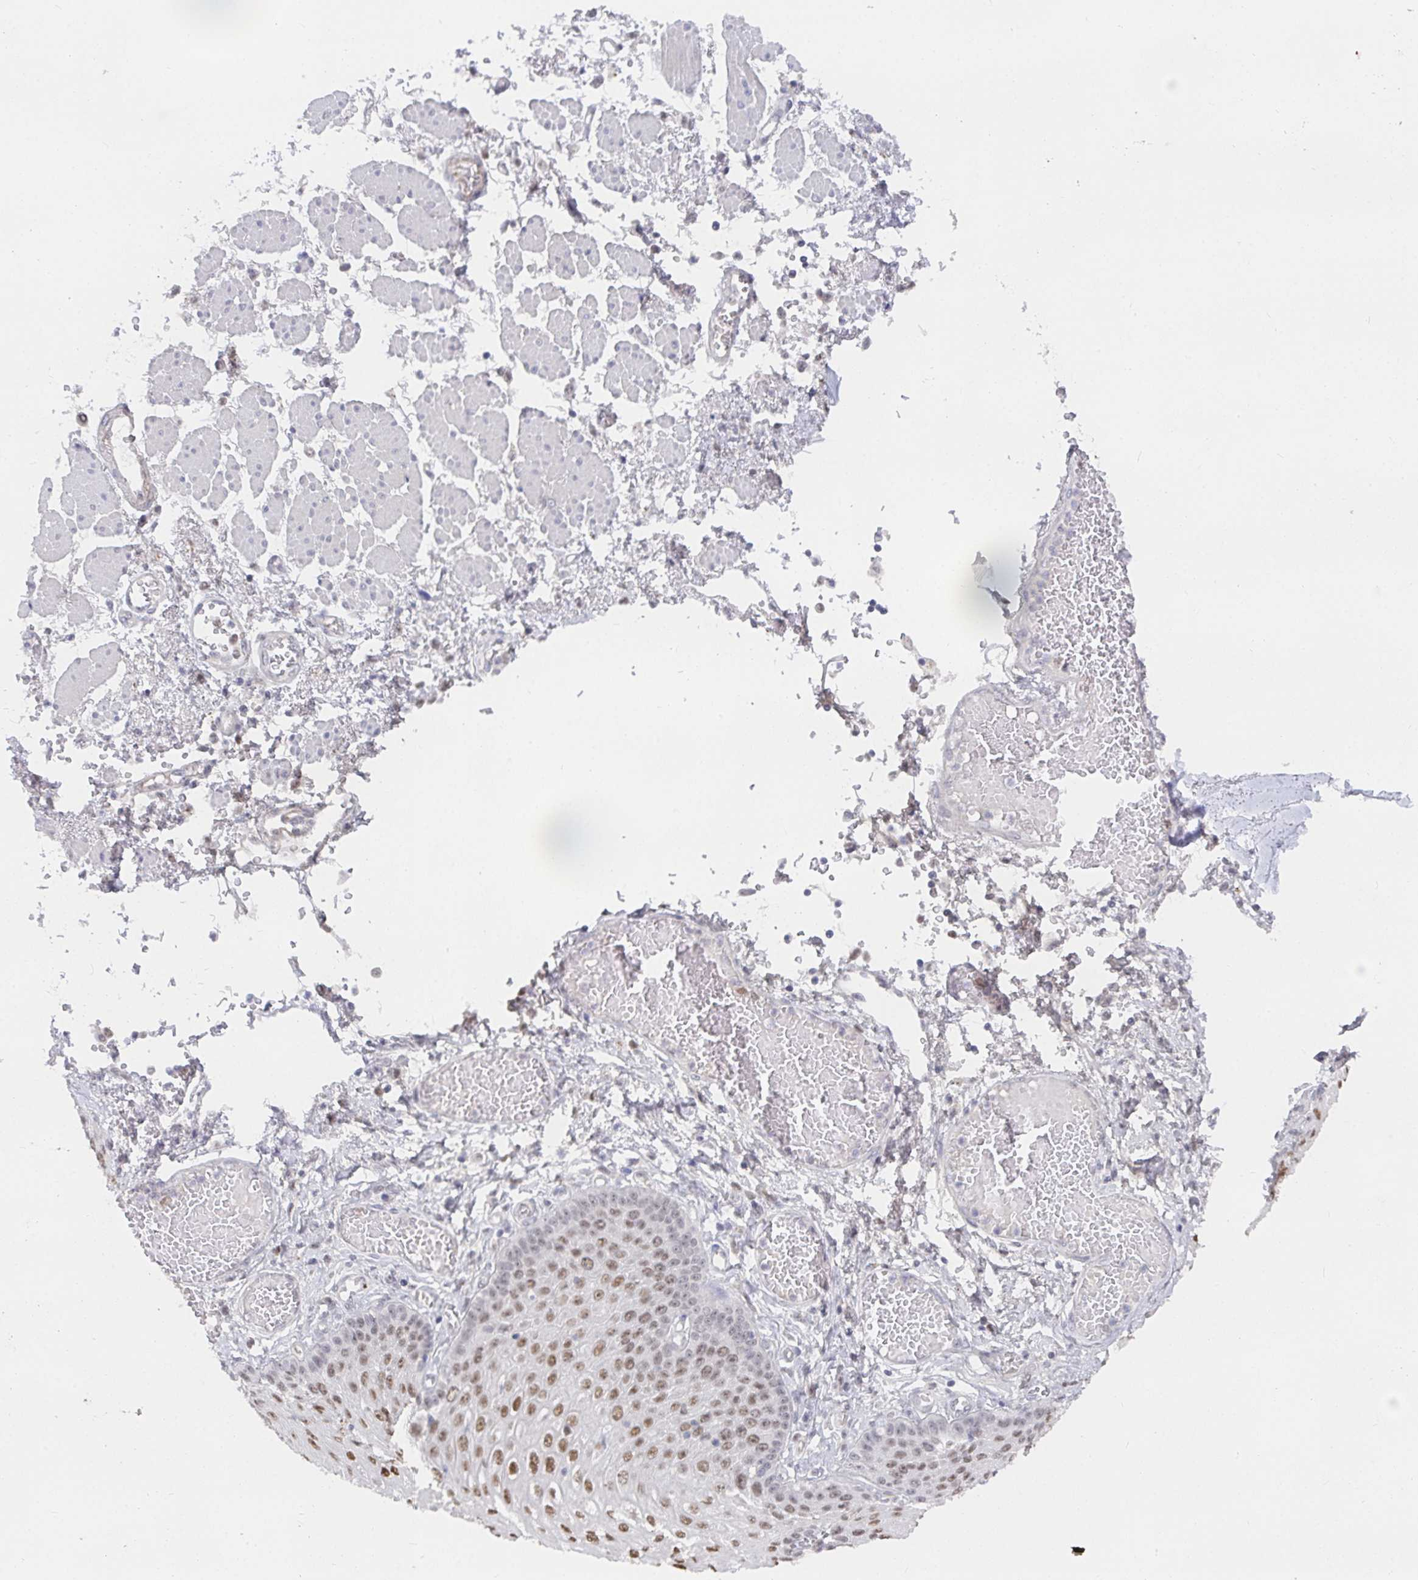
{"staining": {"intensity": "strong", "quantity": "25%-75%", "location": "nuclear"}, "tissue": "esophagus", "cell_type": "Squamous epithelial cells", "image_type": "normal", "snomed": [{"axis": "morphology", "description": "Normal tissue, NOS"}, {"axis": "morphology", "description": "Adenocarcinoma, NOS"}, {"axis": "topography", "description": "Esophagus"}], "caption": "Esophagus stained with DAB IHC shows high levels of strong nuclear staining in approximately 25%-75% of squamous epithelial cells.", "gene": "RCOR1", "patient": {"sex": "male", "age": 81}}